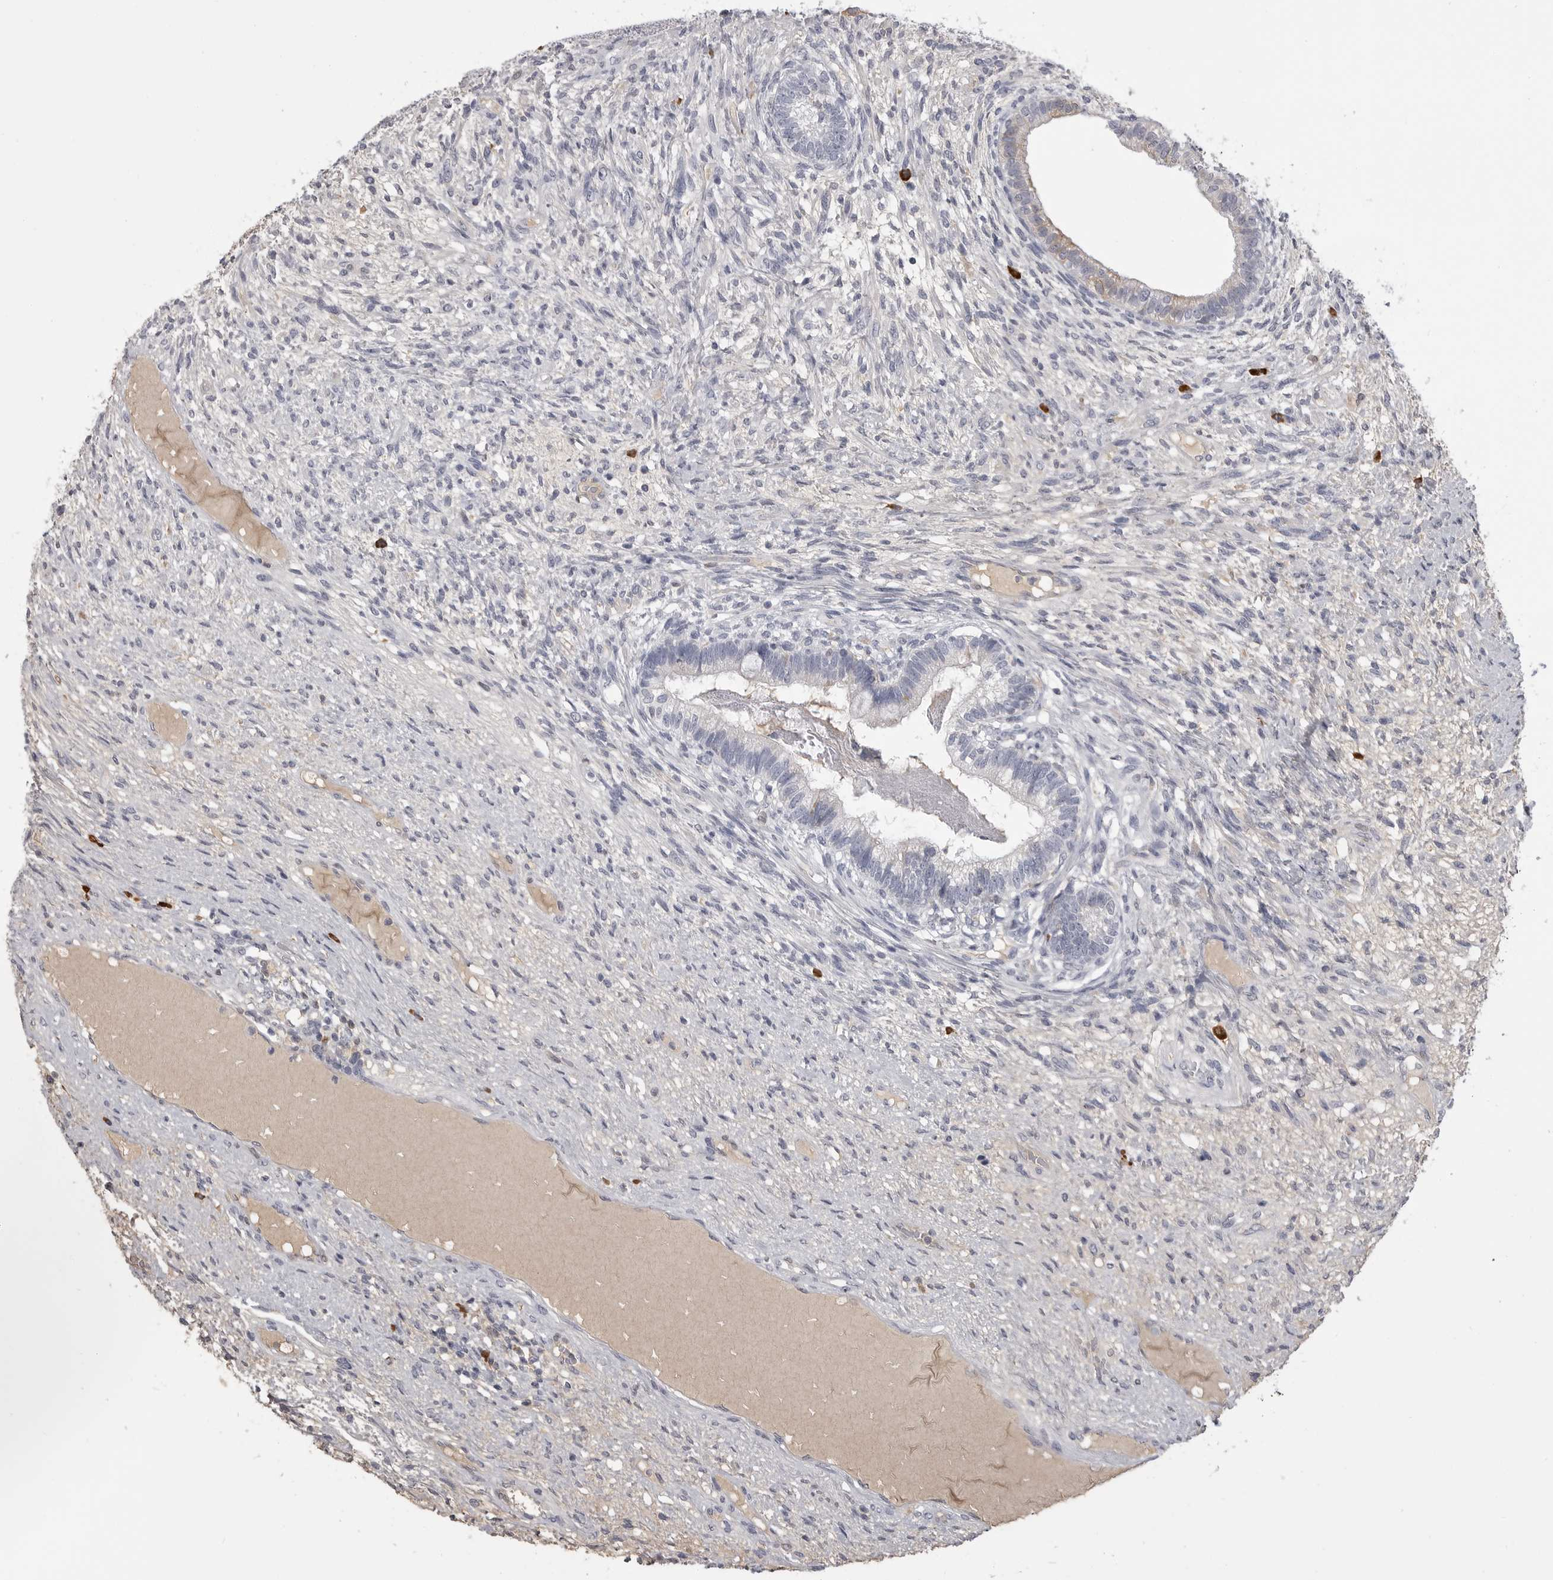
{"staining": {"intensity": "negative", "quantity": "none", "location": "none"}, "tissue": "testis cancer", "cell_type": "Tumor cells", "image_type": "cancer", "snomed": [{"axis": "morphology", "description": "Seminoma, NOS"}, {"axis": "morphology", "description": "Carcinoma, Embryonal, NOS"}, {"axis": "topography", "description": "Testis"}], "caption": "This is an immunohistochemistry (IHC) micrograph of human embryonal carcinoma (testis). There is no expression in tumor cells.", "gene": "FKBP2", "patient": {"sex": "male", "age": 28}}